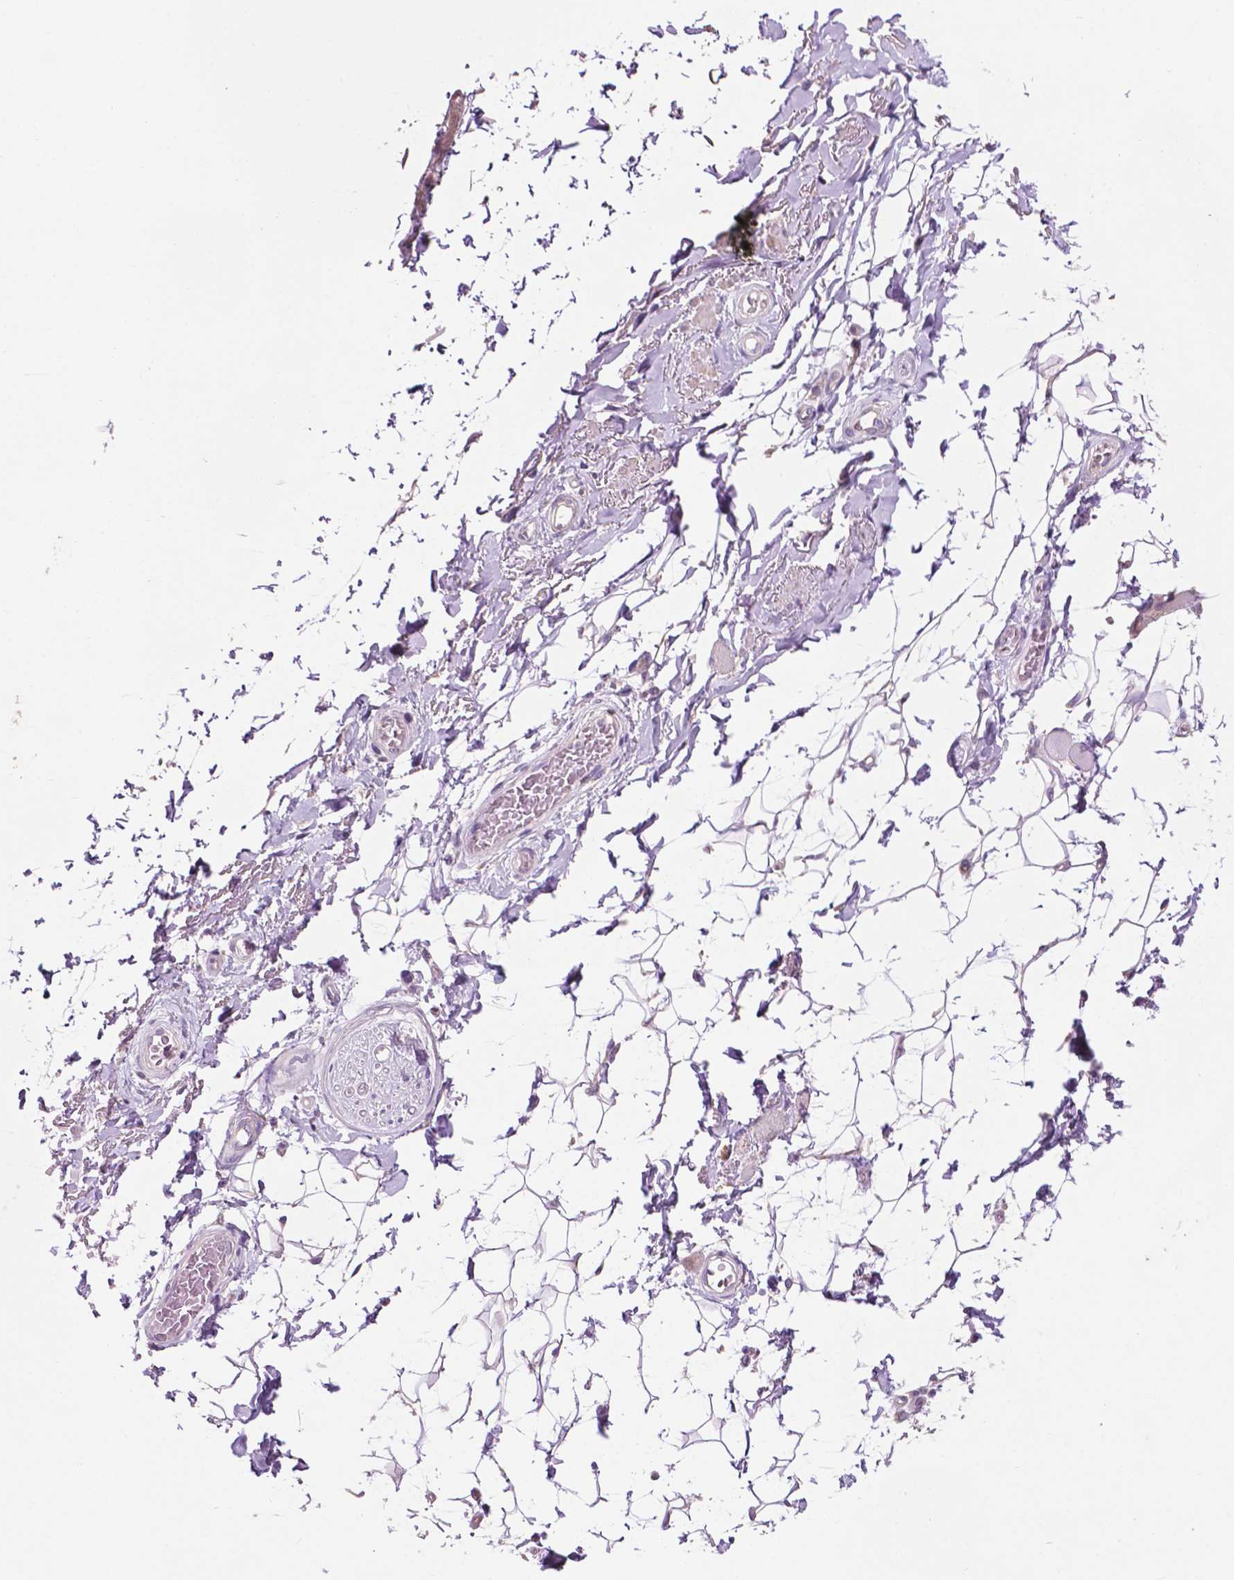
{"staining": {"intensity": "negative", "quantity": "none", "location": "none"}, "tissue": "adipose tissue", "cell_type": "Adipocytes", "image_type": "normal", "snomed": [{"axis": "morphology", "description": "Normal tissue, NOS"}, {"axis": "topography", "description": "Anal"}, {"axis": "topography", "description": "Peripheral nerve tissue"}], "caption": "Adipose tissue stained for a protein using IHC shows no staining adipocytes.", "gene": "CLDN17", "patient": {"sex": "male", "age": 53}}